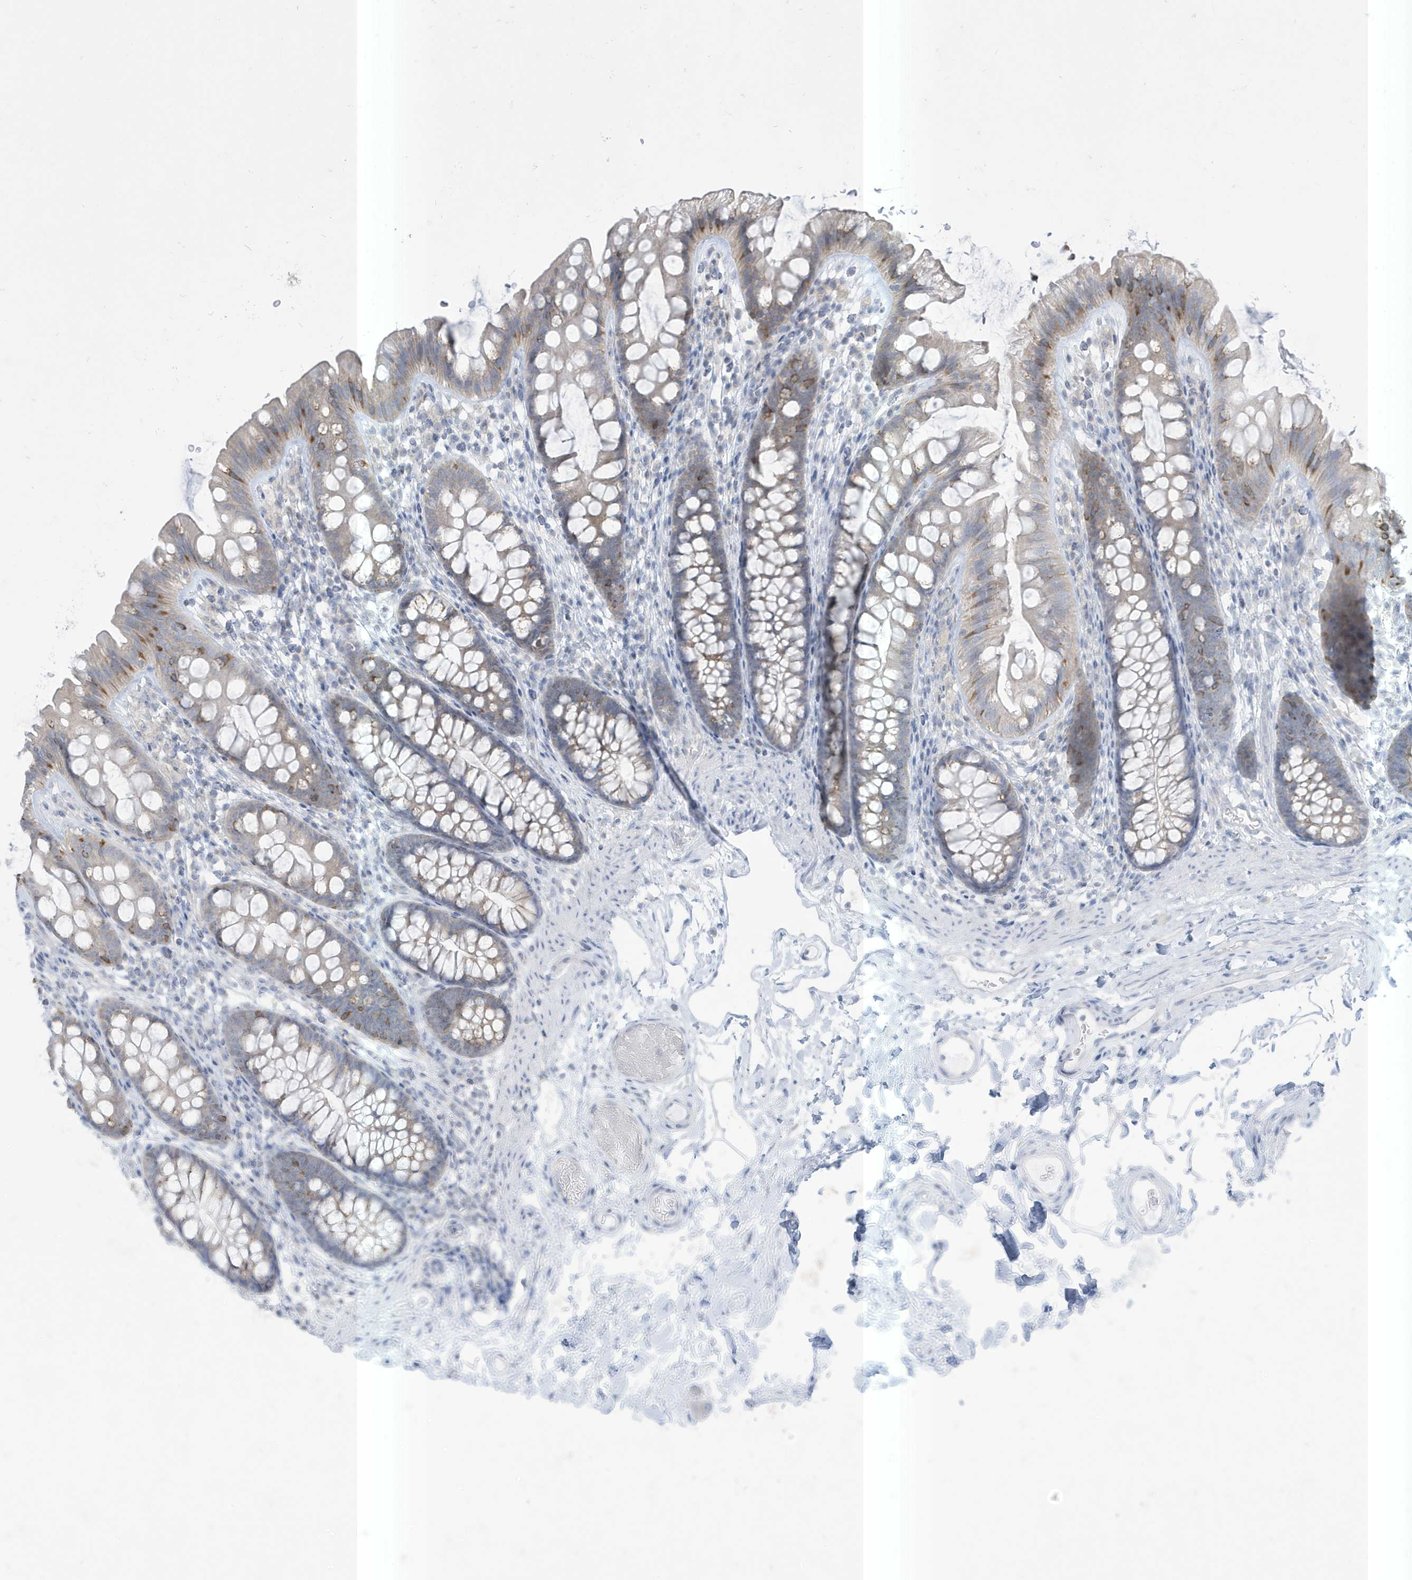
{"staining": {"intensity": "negative", "quantity": "none", "location": "none"}, "tissue": "colon", "cell_type": "Endothelial cells", "image_type": "normal", "snomed": [{"axis": "morphology", "description": "Normal tissue, NOS"}, {"axis": "topography", "description": "Colon"}], "caption": "Unremarkable colon was stained to show a protein in brown. There is no significant expression in endothelial cells. (Brightfield microscopy of DAB immunohistochemistry (IHC) at high magnification).", "gene": "SLAMF9", "patient": {"sex": "female", "age": 62}}